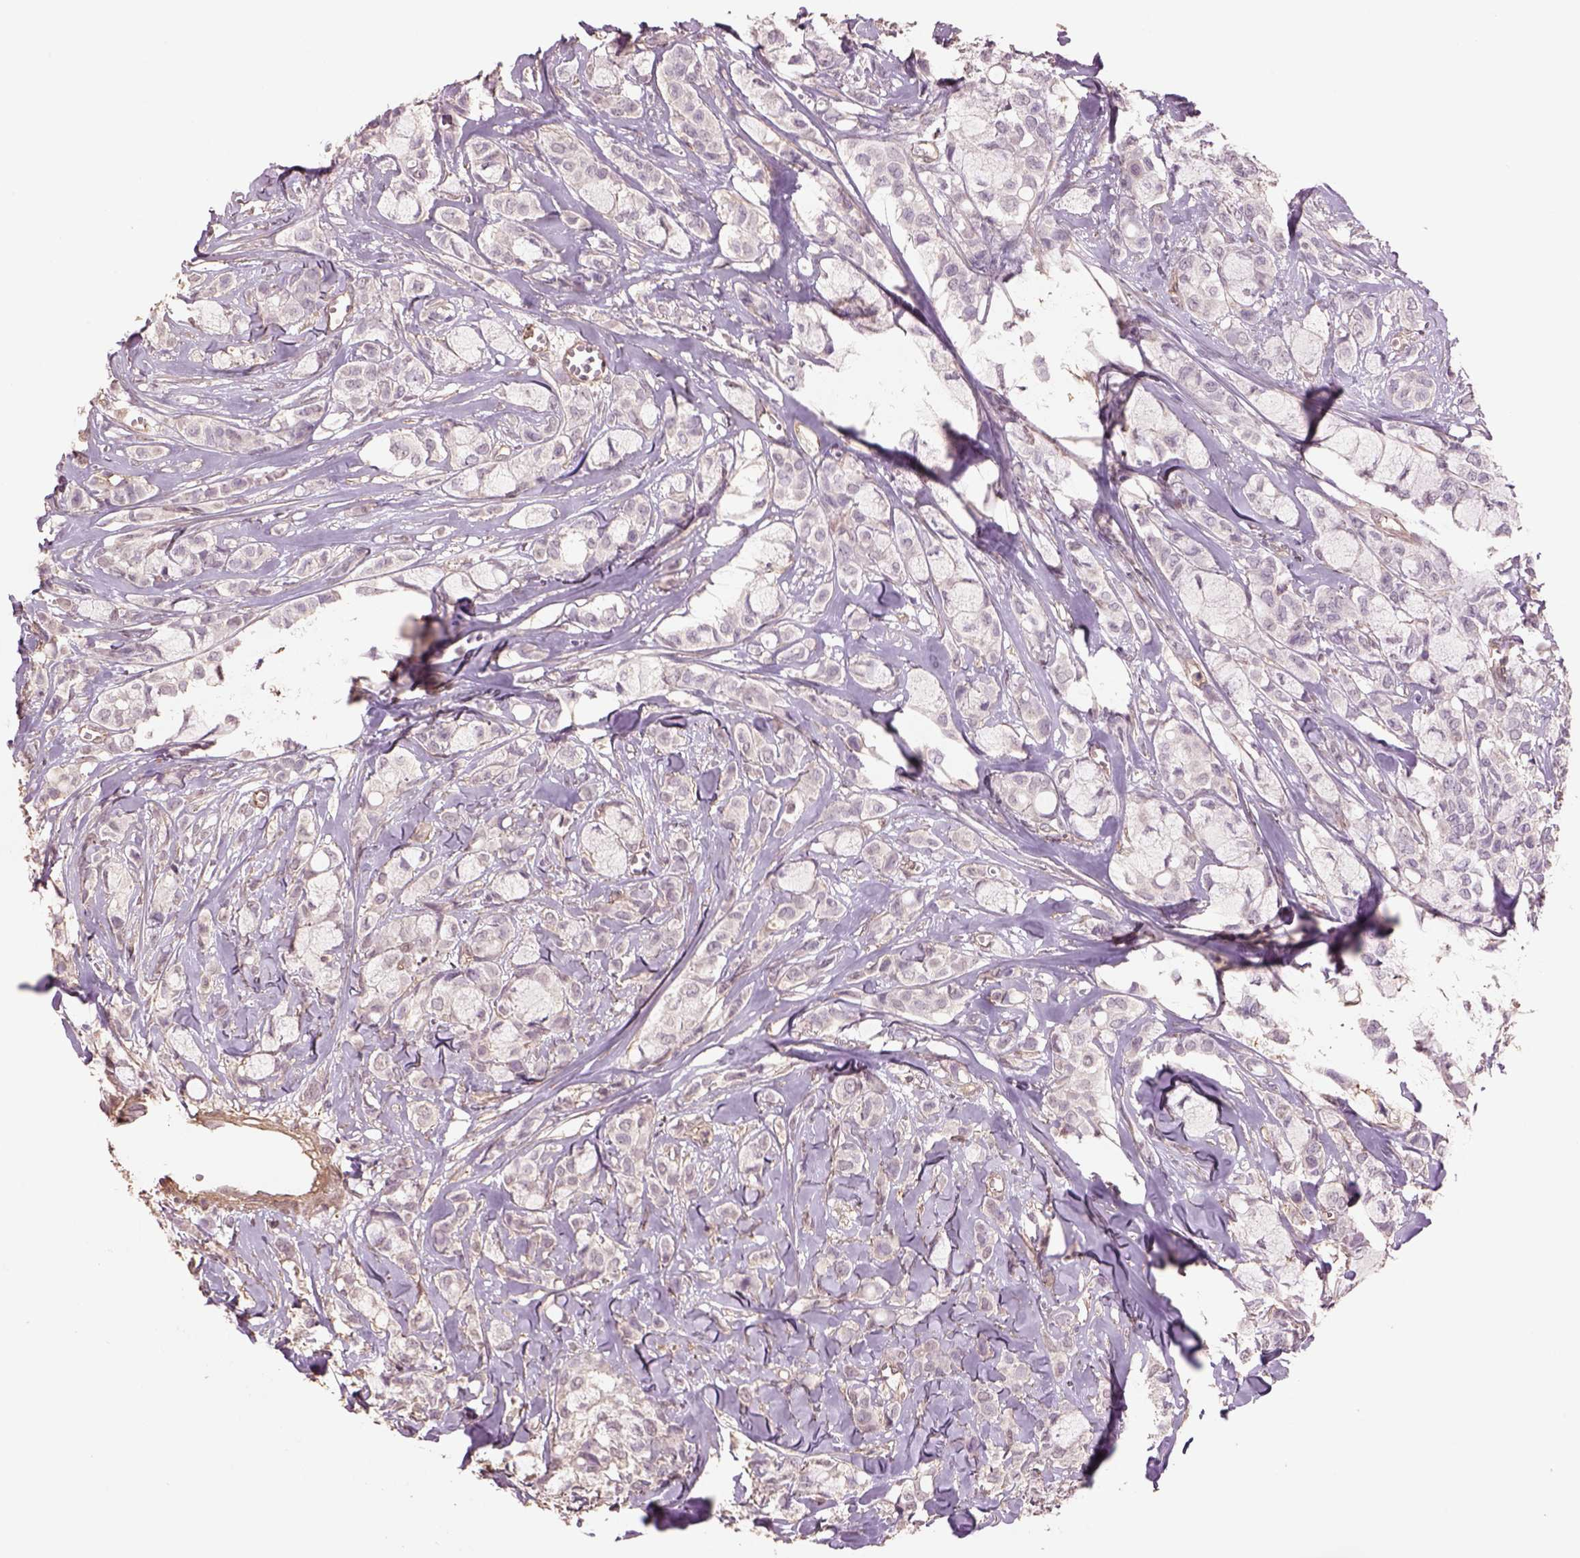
{"staining": {"intensity": "negative", "quantity": "none", "location": "none"}, "tissue": "breast cancer", "cell_type": "Tumor cells", "image_type": "cancer", "snomed": [{"axis": "morphology", "description": "Duct carcinoma"}, {"axis": "topography", "description": "Breast"}], "caption": "IHC of infiltrating ductal carcinoma (breast) exhibits no expression in tumor cells.", "gene": "LIN7A", "patient": {"sex": "female", "age": 85}}